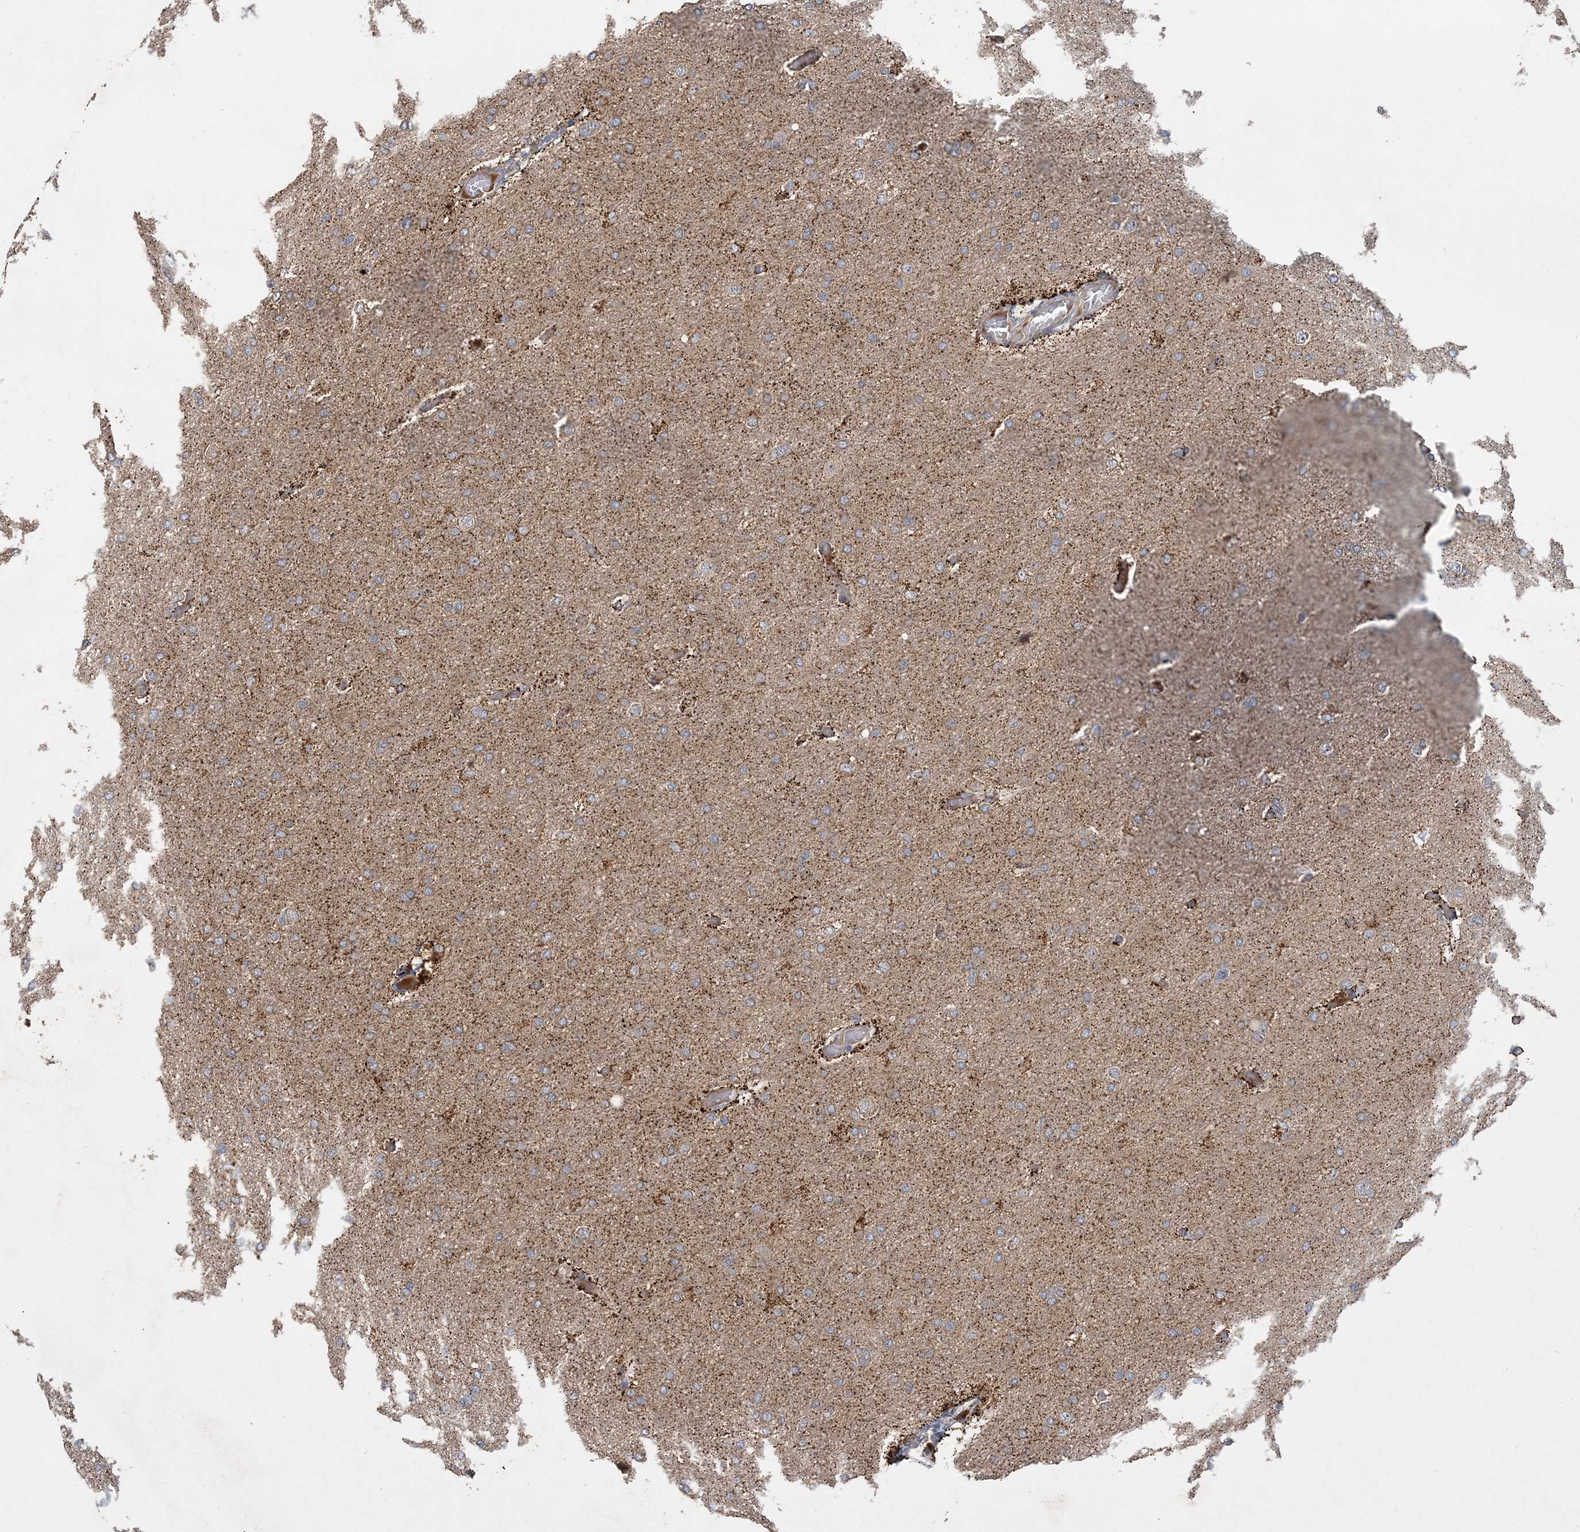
{"staining": {"intensity": "weak", "quantity": "<25%", "location": "cytoplasmic/membranous"}, "tissue": "glioma", "cell_type": "Tumor cells", "image_type": "cancer", "snomed": [{"axis": "morphology", "description": "Glioma, malignant, High grade"}, {"axis": "topography", "description": "Cerebral cortex"}], "caption": "Tumor cells show no significant staining in glioma. (DAB (3,3'-diaminobenzidine) immunohistochemistry (IHC) with hematoxylin counter stain).", "gene": "TRAIP", "patient": {"sex": "female", "age": 36}}